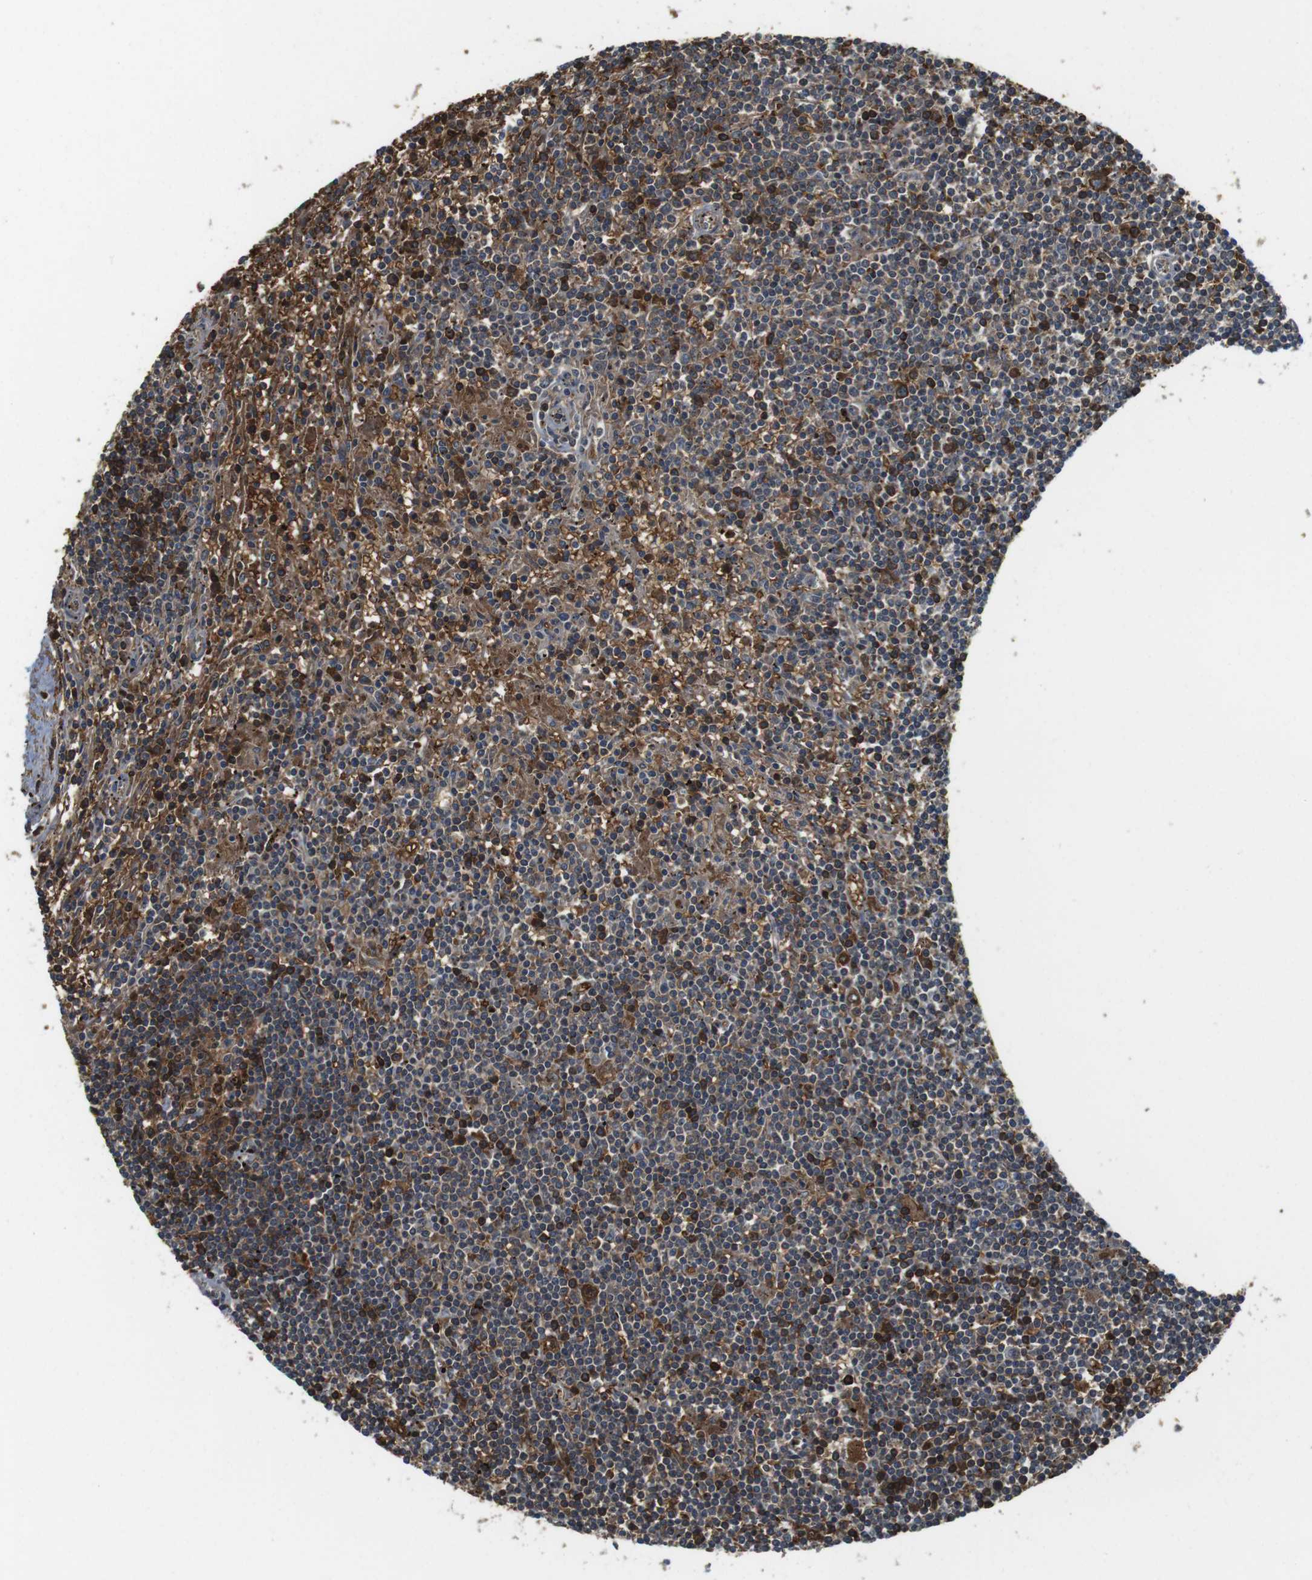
{"staining": {"intensity": "strong", "quantity": "25%-75%", "location": "cytoplasmic/membranous"}, "tissue": "lymphoma", "cell_type": "Tumor cells", "image_type": "cancer", "snomed": [{"axis": "morphology", "description": "Malignant lymphoma, non-Hodgkin's type, Low grade"}, {"axis": "topography", "description": "Spleen"}], "caption": "IHC of human lymphoma displays high levels of strong cytoplasmic/membranous staining in about 25%-75% of tumor cells.", "gene": "LRRC3B", "patient": {"sex": "male", "age": 76}}